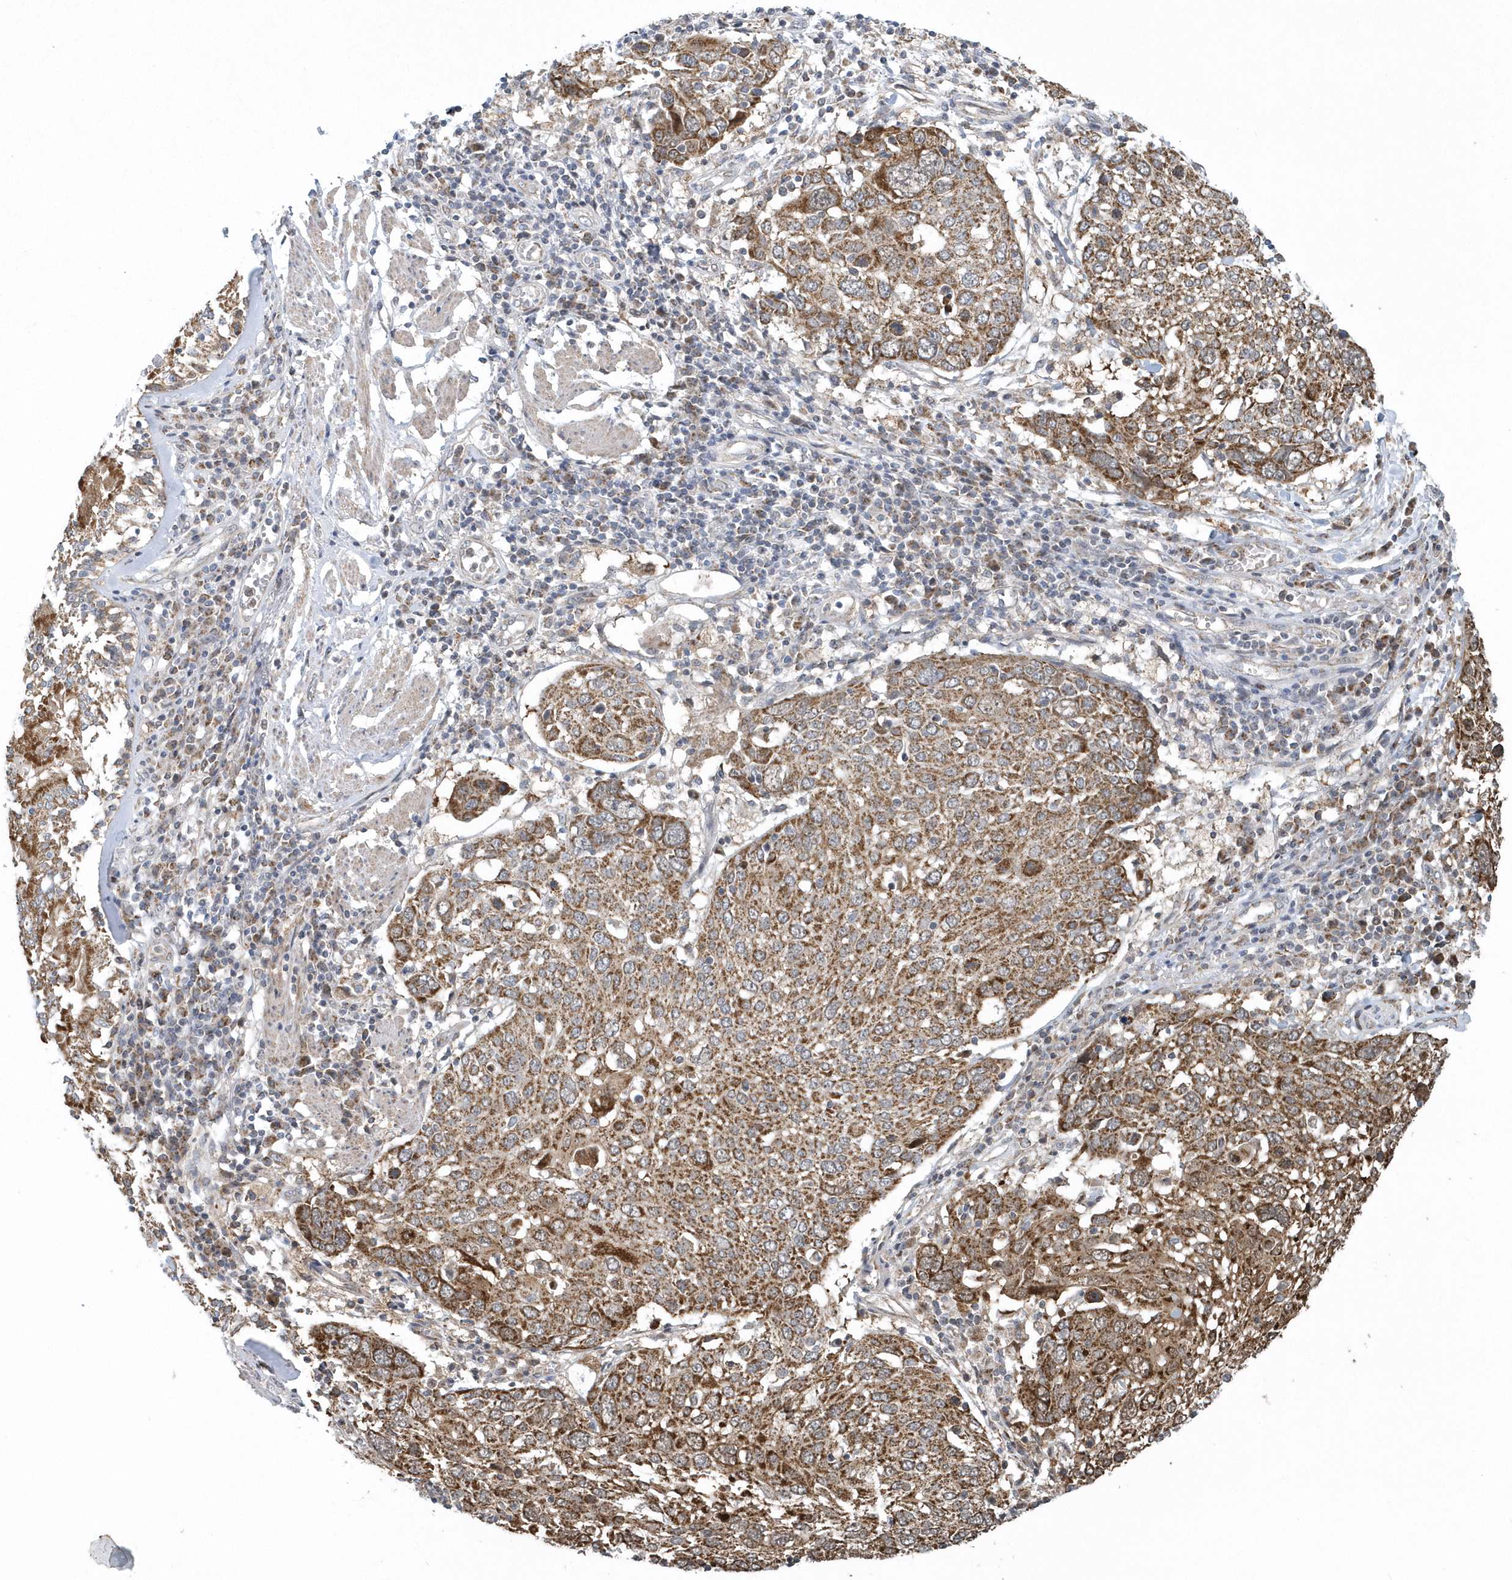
{"staining": {"intensity": "moderate", "quantity": ">75%", "location": "cytoplasmic/membranous"}, "tissue": "lung cancer", "cell_type": "Tumor cells", "image_type": "cancer", "snomed": [{"axis": "morphology", "description": "Squamous cell carcinoma, NOS"}, {"axis": "topography", "description": "Lung"}], "caption": "An image showing moderate cytoplasmic/membranous positivity in about >75% of tumor cells in lung cancer (squamous cell carcinoma), as visualized by brown immunohistochemical staining.", "gene": "SLX9", "patient": {"sex": "male", "age": 65}}